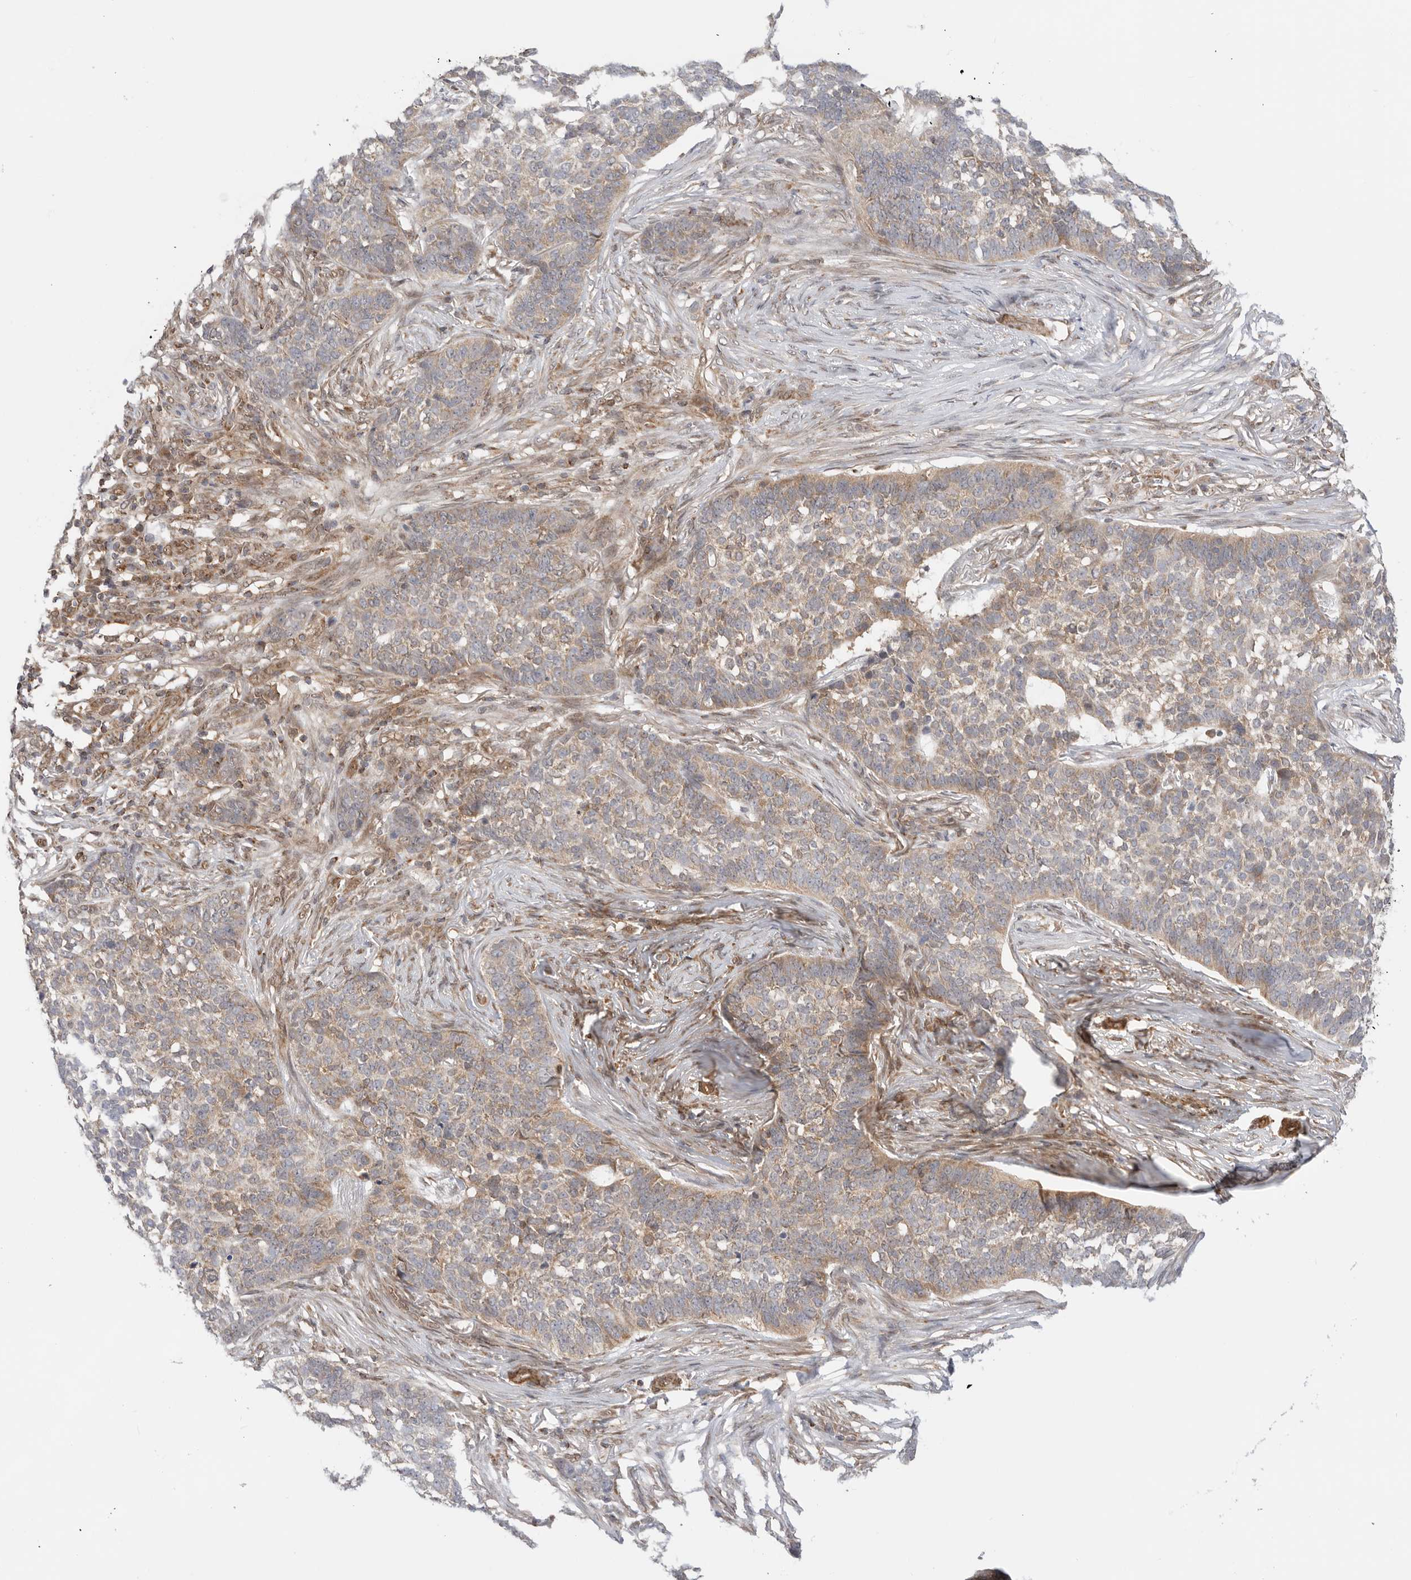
{"staining": {"intensity": "moderate", "quantity": "25%-75%", "location": "cytoplasmic/membranous"}, "tissue": "skin cancer", "cell_type": "Tumor cells", "image_type": "cancer", "snomed": [{"axis": "morphology", "description": "Basal cell carcinoma"}, {"axis": "topography", "description": "Skin"}], "caption": "Immunohistochemical staining of human basal cell carcinoma (skin) exhibits medium levels of moderate cytoplasmic/membranous expression in about 25%-75% of tumor cells. The staining was performed using DAB (3,3'-diaminobenzidine), with brown indicating positive protein expression. Nuclei are stained blue with hematoxylin.", "gene": "DCAF8", "patient": {"sex": "male", "age": 85}}